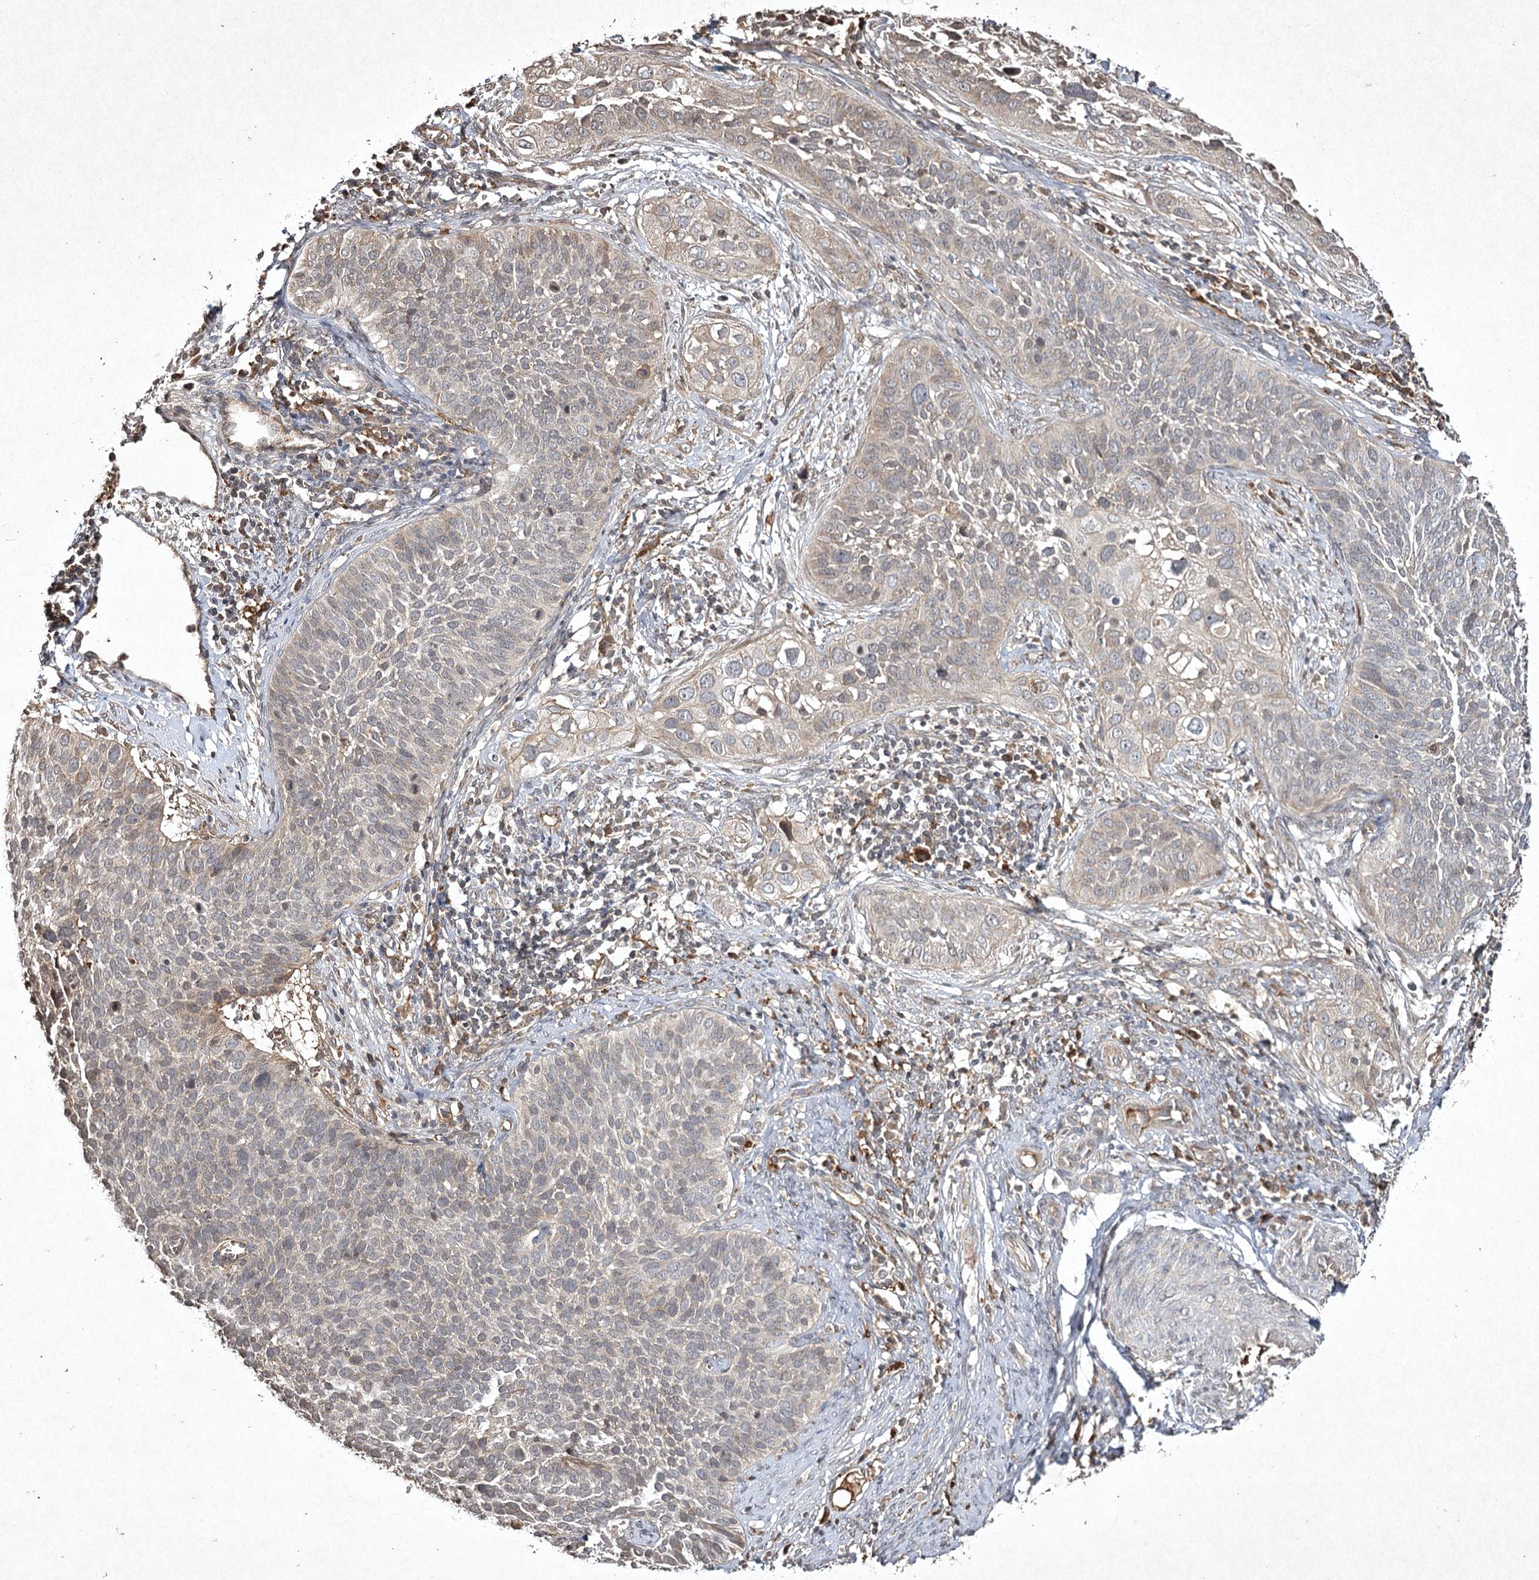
{"staining": {"intensity": "negative", "quantity": "none", "location": "none"}, "tissue": "cervical cancer", "cell_type": "Tumor cells", "image_type": "cancer", "snomed": [{"axis": "morphology", "description": "Squamous cell carcinoma, NOS"}, {"axis": "topography", "description": "Cervix"}], "caption": "Tumor cells are negative for brown protein staining in cervical cancer (squamous cell carcinoma).", "gene": "CYP2B6", "patient": {"sex": "female", "age": 34}}